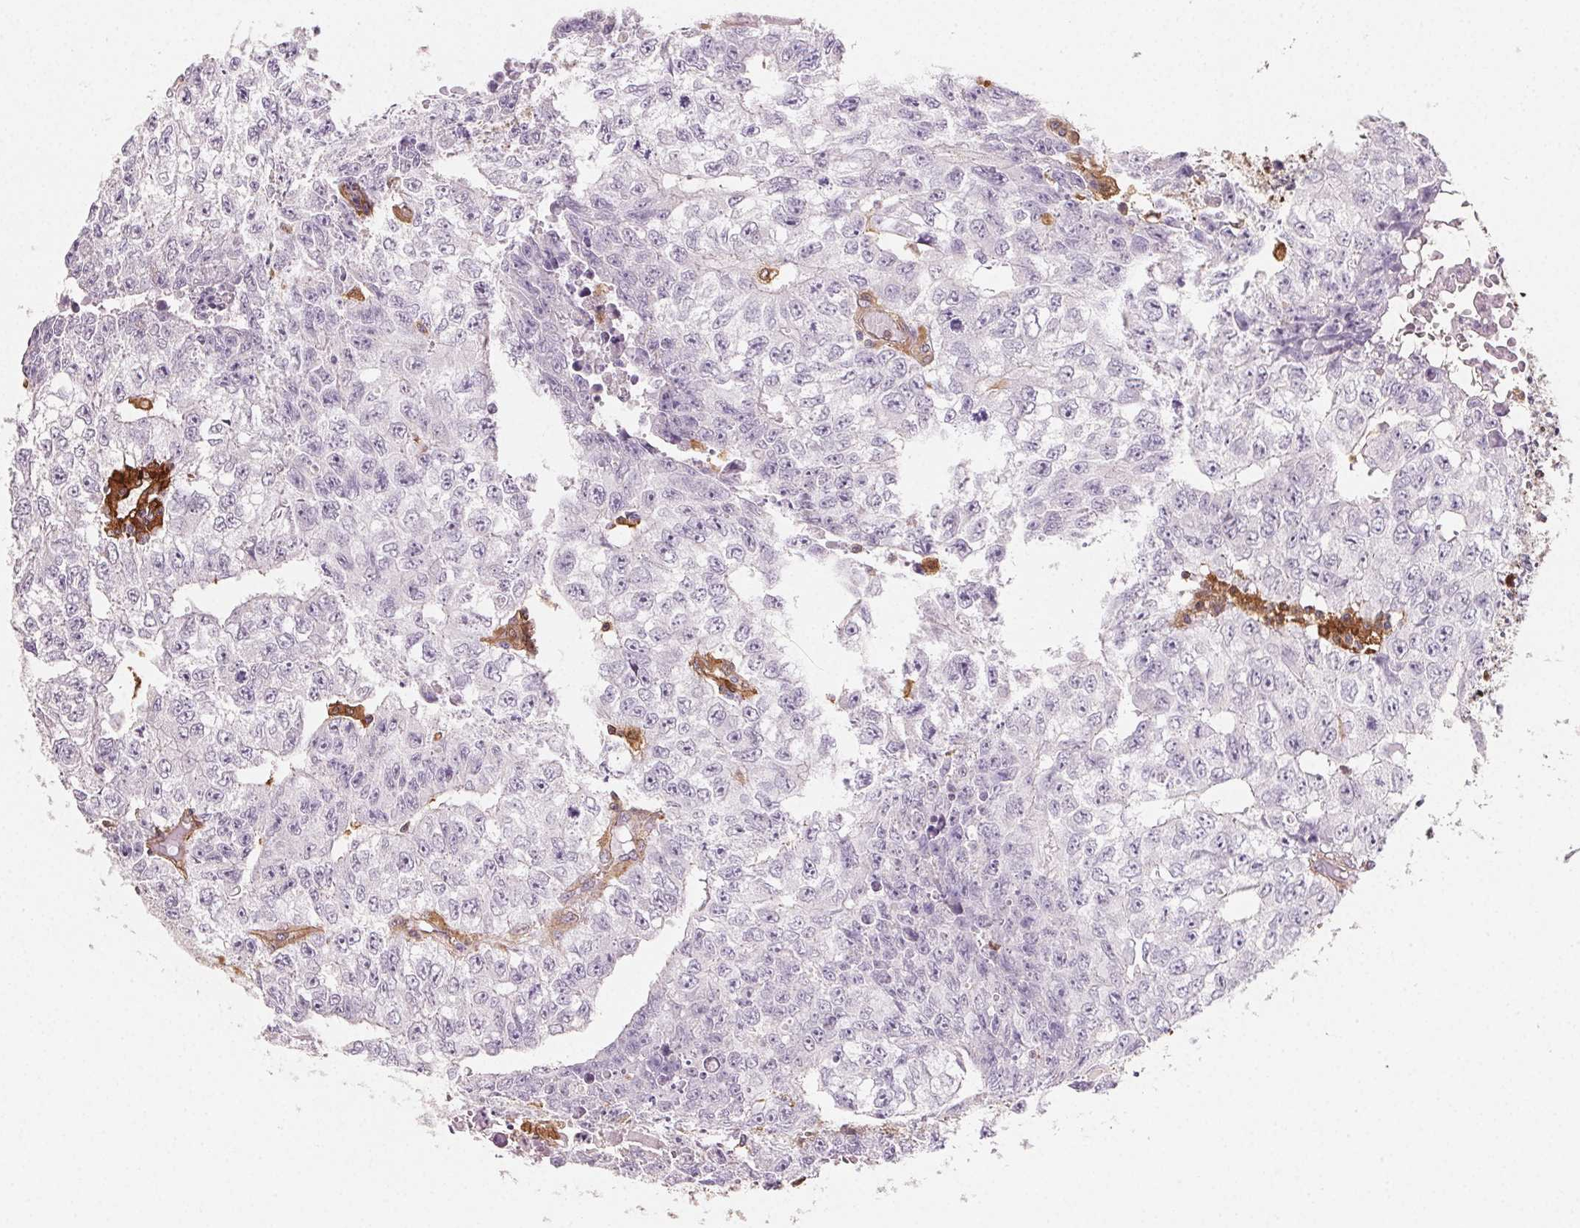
{"staining": {"intensity": "negative", "quantity": "none", "location": "none"}, "tissue": "testis cancer", "cell_type": "Tumor cells", "image_type": "cancer", "snomed": [{"axis": "morphology", "description": "Carcinoma, Embryonal, NOS"}, {"axis": "morphology", "description": "Teratoma, malignant, NOS"}, {"axis": "topography", "description": "Testis"}], "caption": "DAB immunohistochemical staining of malignant teratoma (testis) demonstrates no significant positivity in tumor cells.", "gene": "GBP1", "patient": {"sex": "male", "age": 24}}